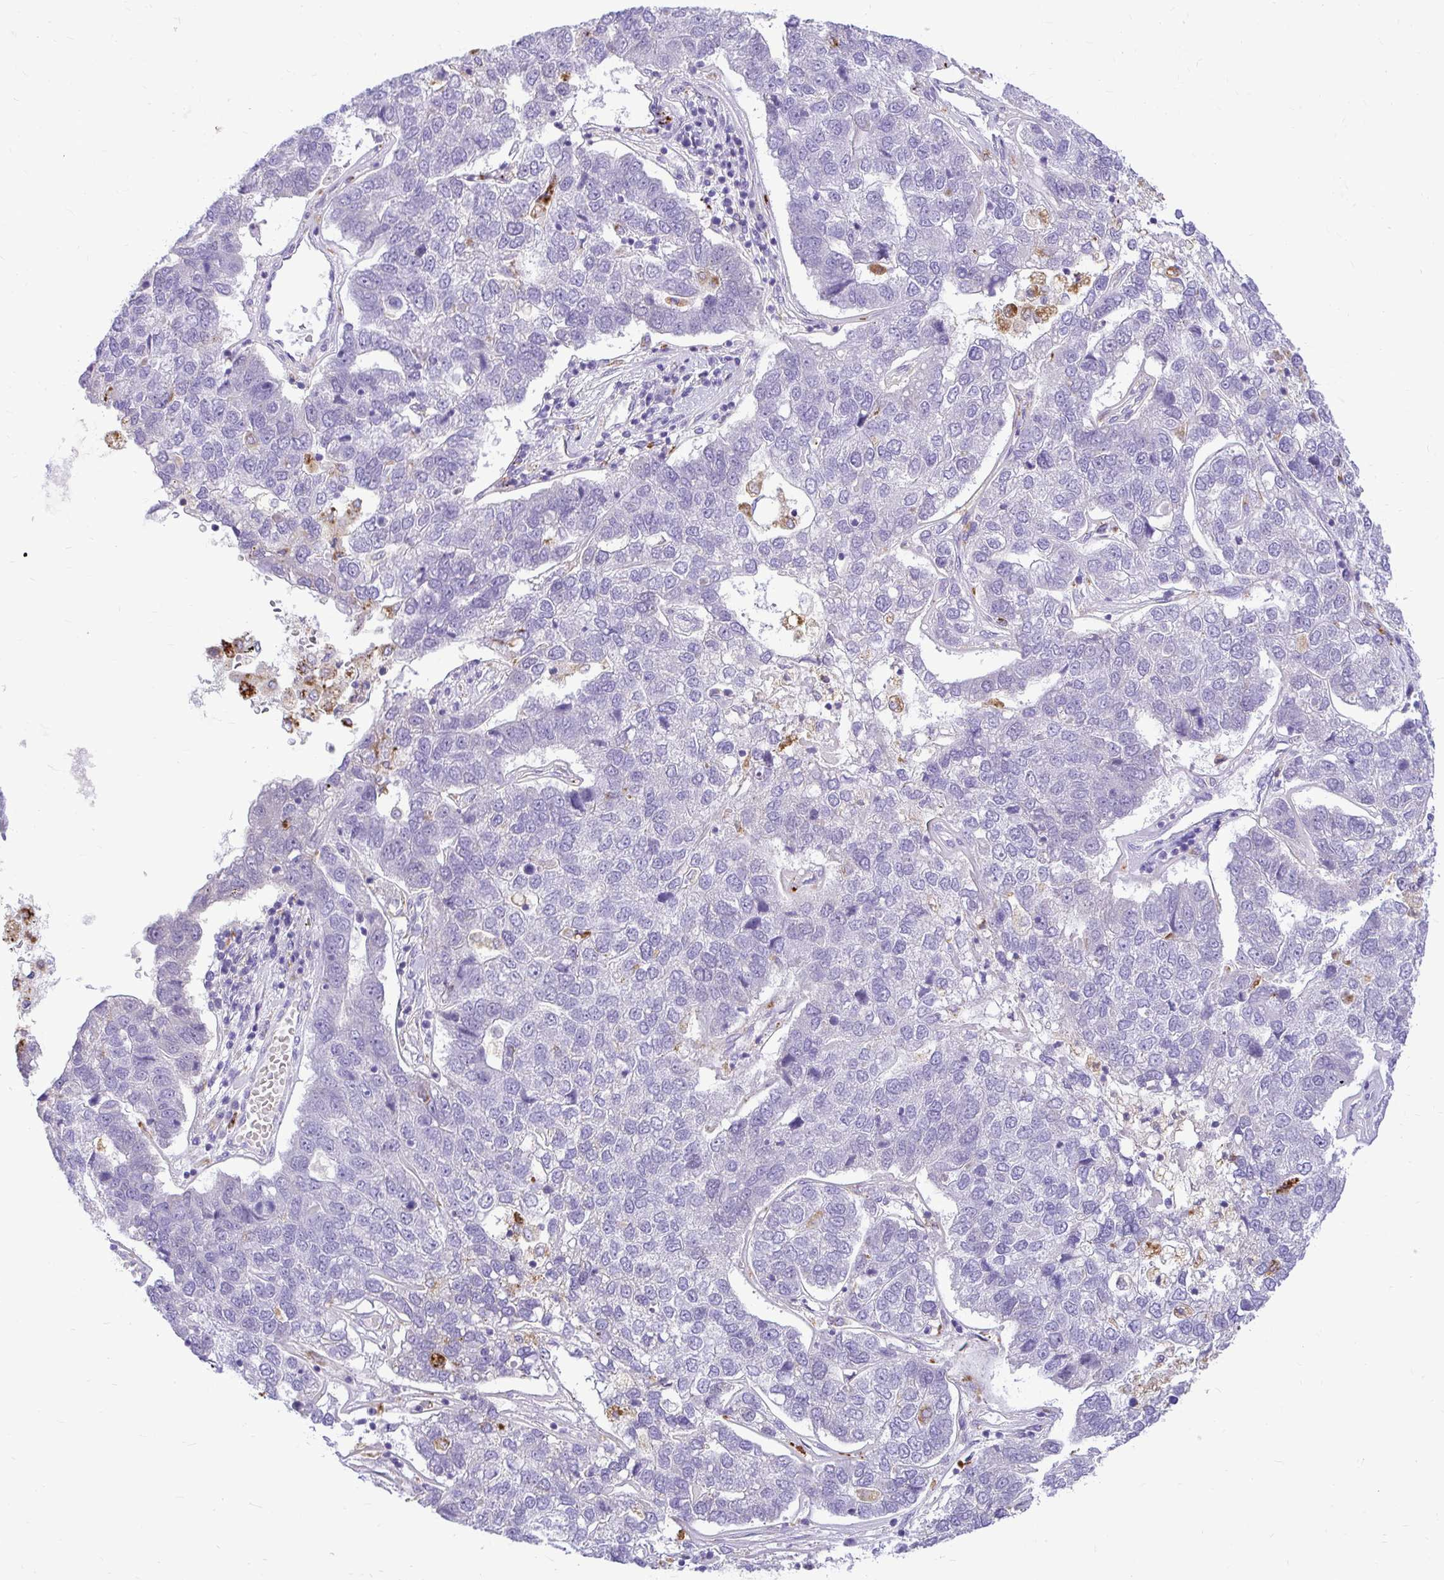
{"staining": {"intensity": "negative", "quantity": "none", "location": "none"}, "tissue": "pancreatic cancer", "cell_type": "Tumor cells", "image_type": "cancer", "snomed": [{"axis": "morphology", "description": "Adenocarcinoma, NOS"}, {"axis": "topography", "description": "Pancreas"}], "caption": "IHC of human pancreatic cancer shows no positivity in tumor cells.", "gene": "PKN3", "patient": {"sex": "female", "age": 61}}